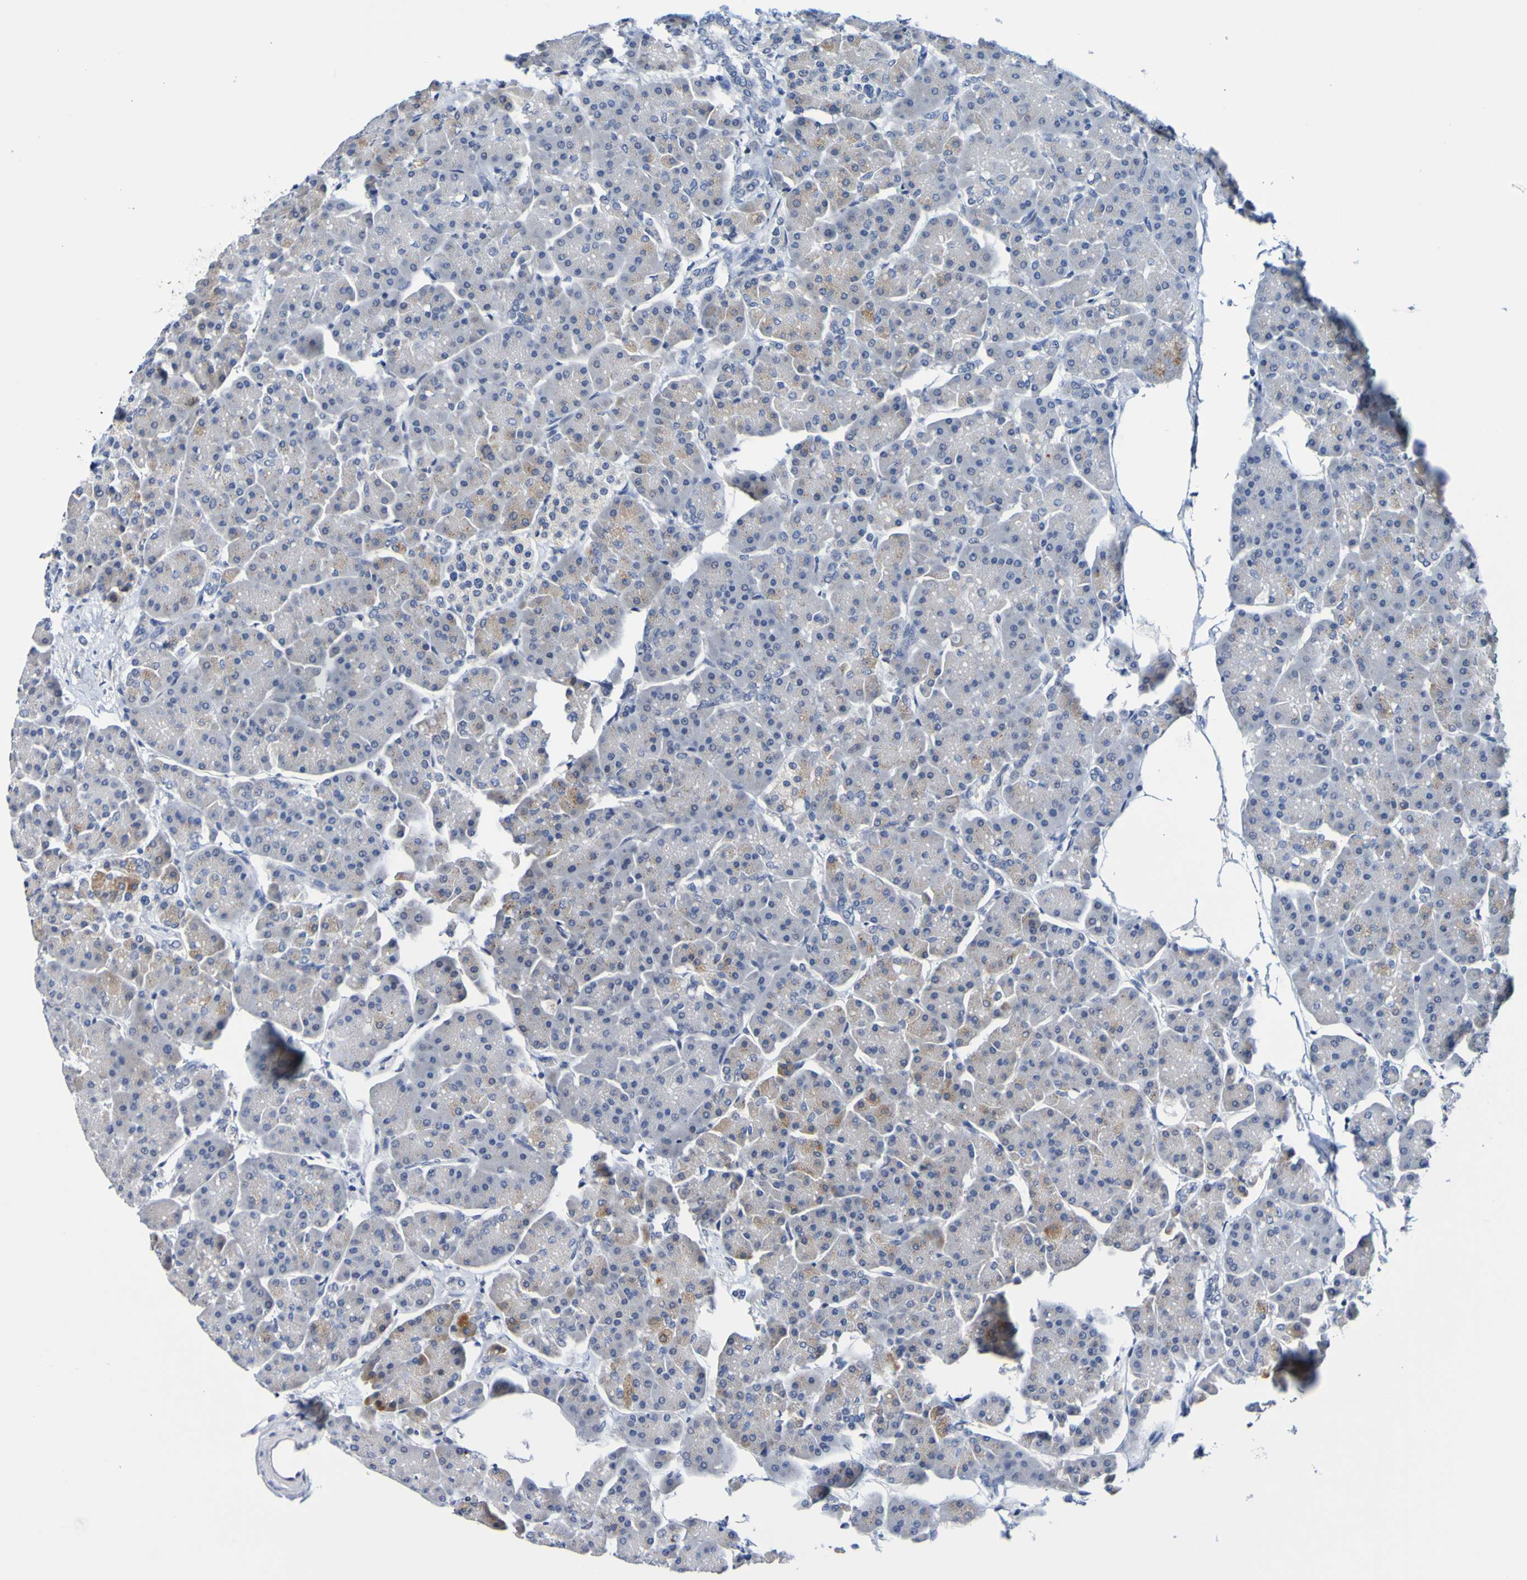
{"staining": {"intensity": "moderate", "quantity": "<25%", "location": "cytoplasmic/membranous"}, "tissue": "pancreas", "cell_type": "Exocrine glandular cells", "image_type": "normal", "snomed": [{"axis": "morphology", "description": "Normal tissue, NOS"}, {"axis": "topography", "description": "Pancreas"}], "caption": "Pancreas was stained to show a protein in brown. There is low levels of moderate cytoplasmic/membranous positivity in approximately <25% of exocrine glandular cells.", "gene": "VMA21", "patient": {"sex": "female", "age": 70}}